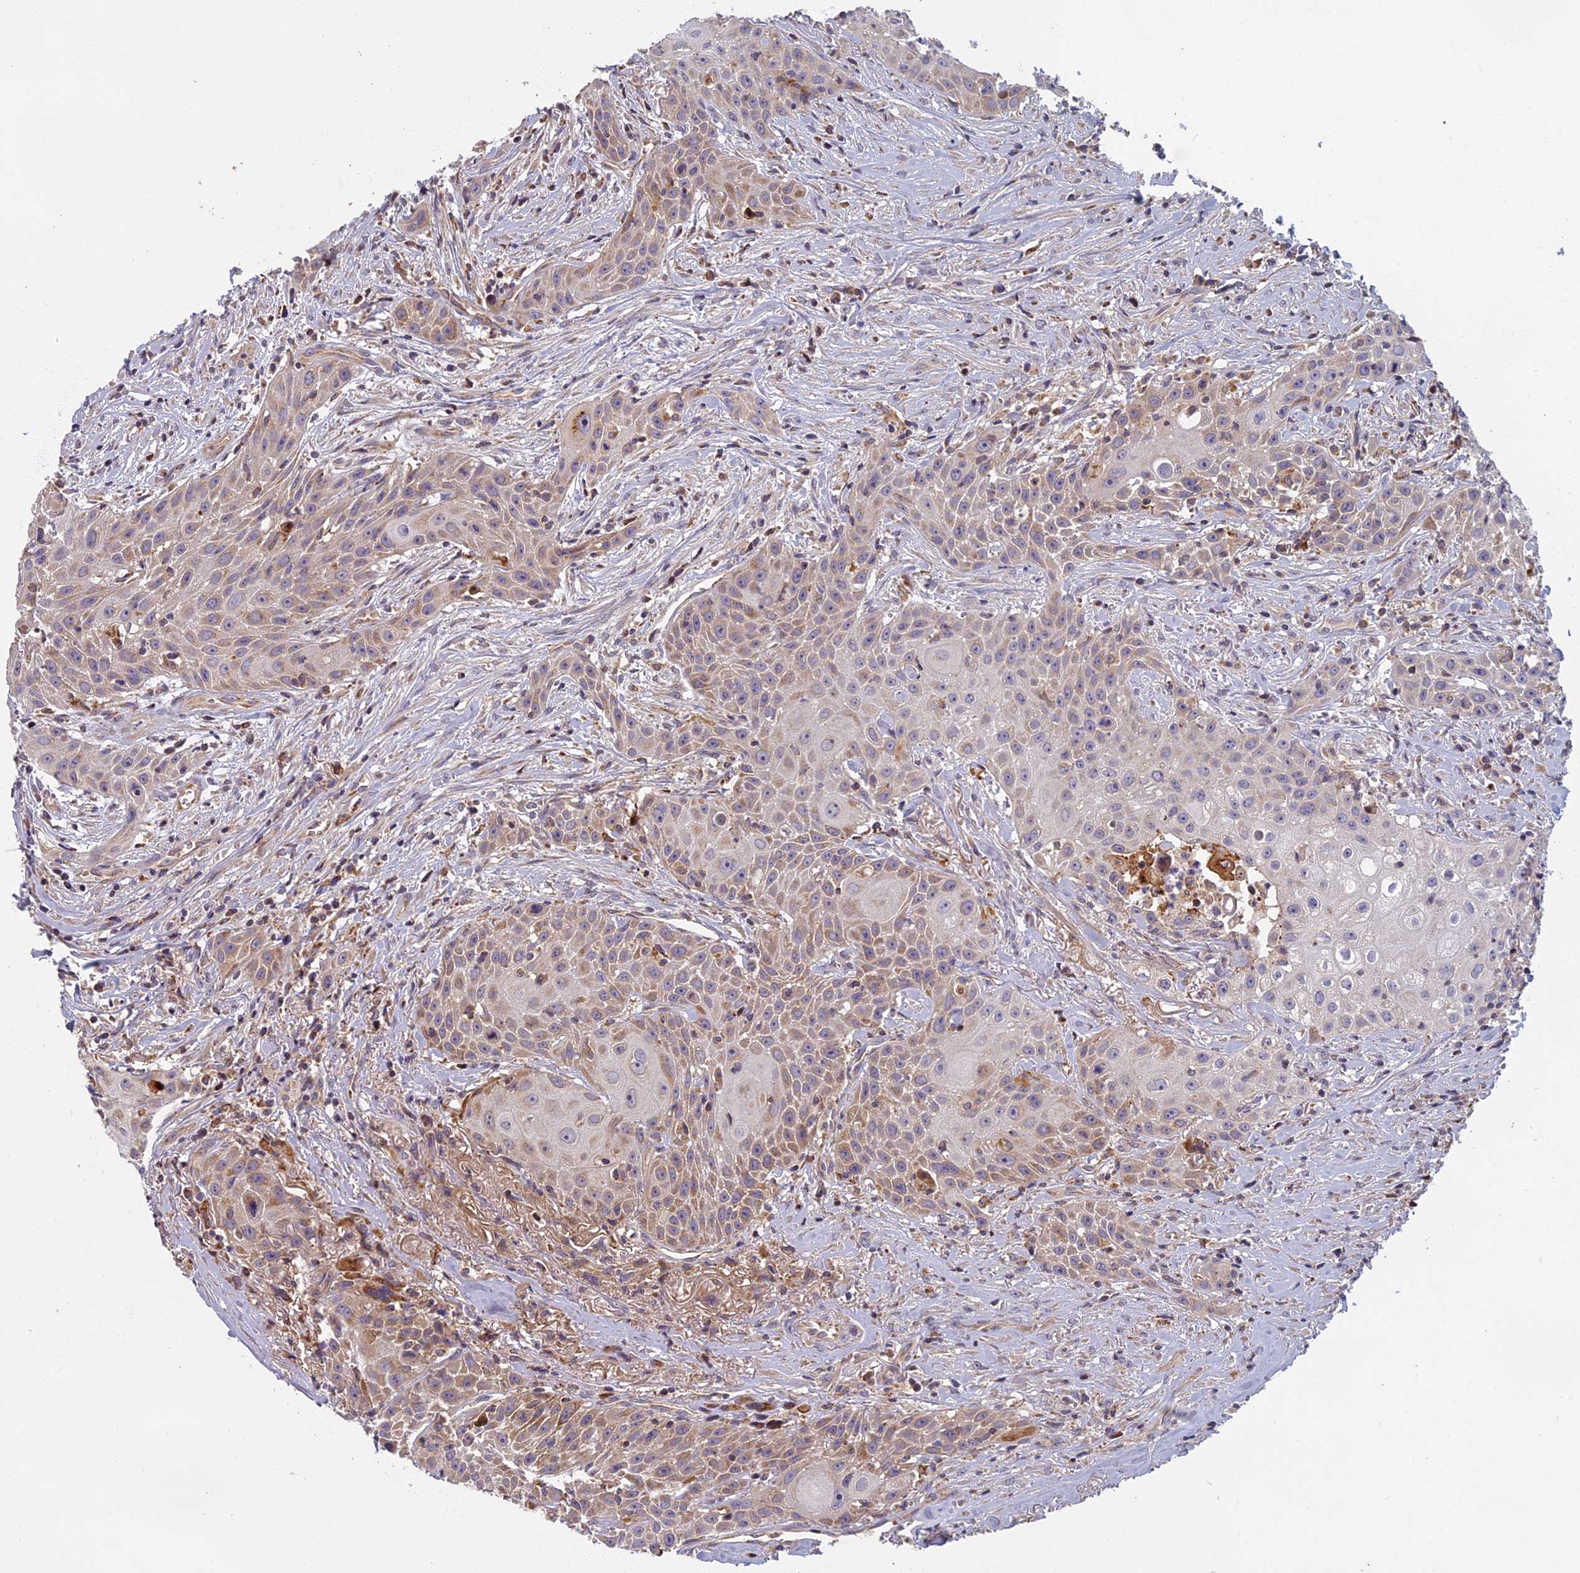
{"staining": {"intensity": "weak", "quantity": ">75%", "location": "cytoplasmic/membranous"}, "tissue": "head and neck cancer", "cell_type": "Tumor cells", "image_type": "cancer", "snomed": [{"axis": "morphology", "description": "Squamous cell carcinoma, NOS"}, {"axis": "topography", "description": "Oral tissue"}, {"axis": "topography", "description": "Head-Neck"}], "caption": "Tumor cells display low levels of weak cytoplasmic/membranous expression in about >75% of cells in squamous cell carcinoma (head and neck).", "gene": "EDAR", "patient": {"sex": "female", "age": 82}}